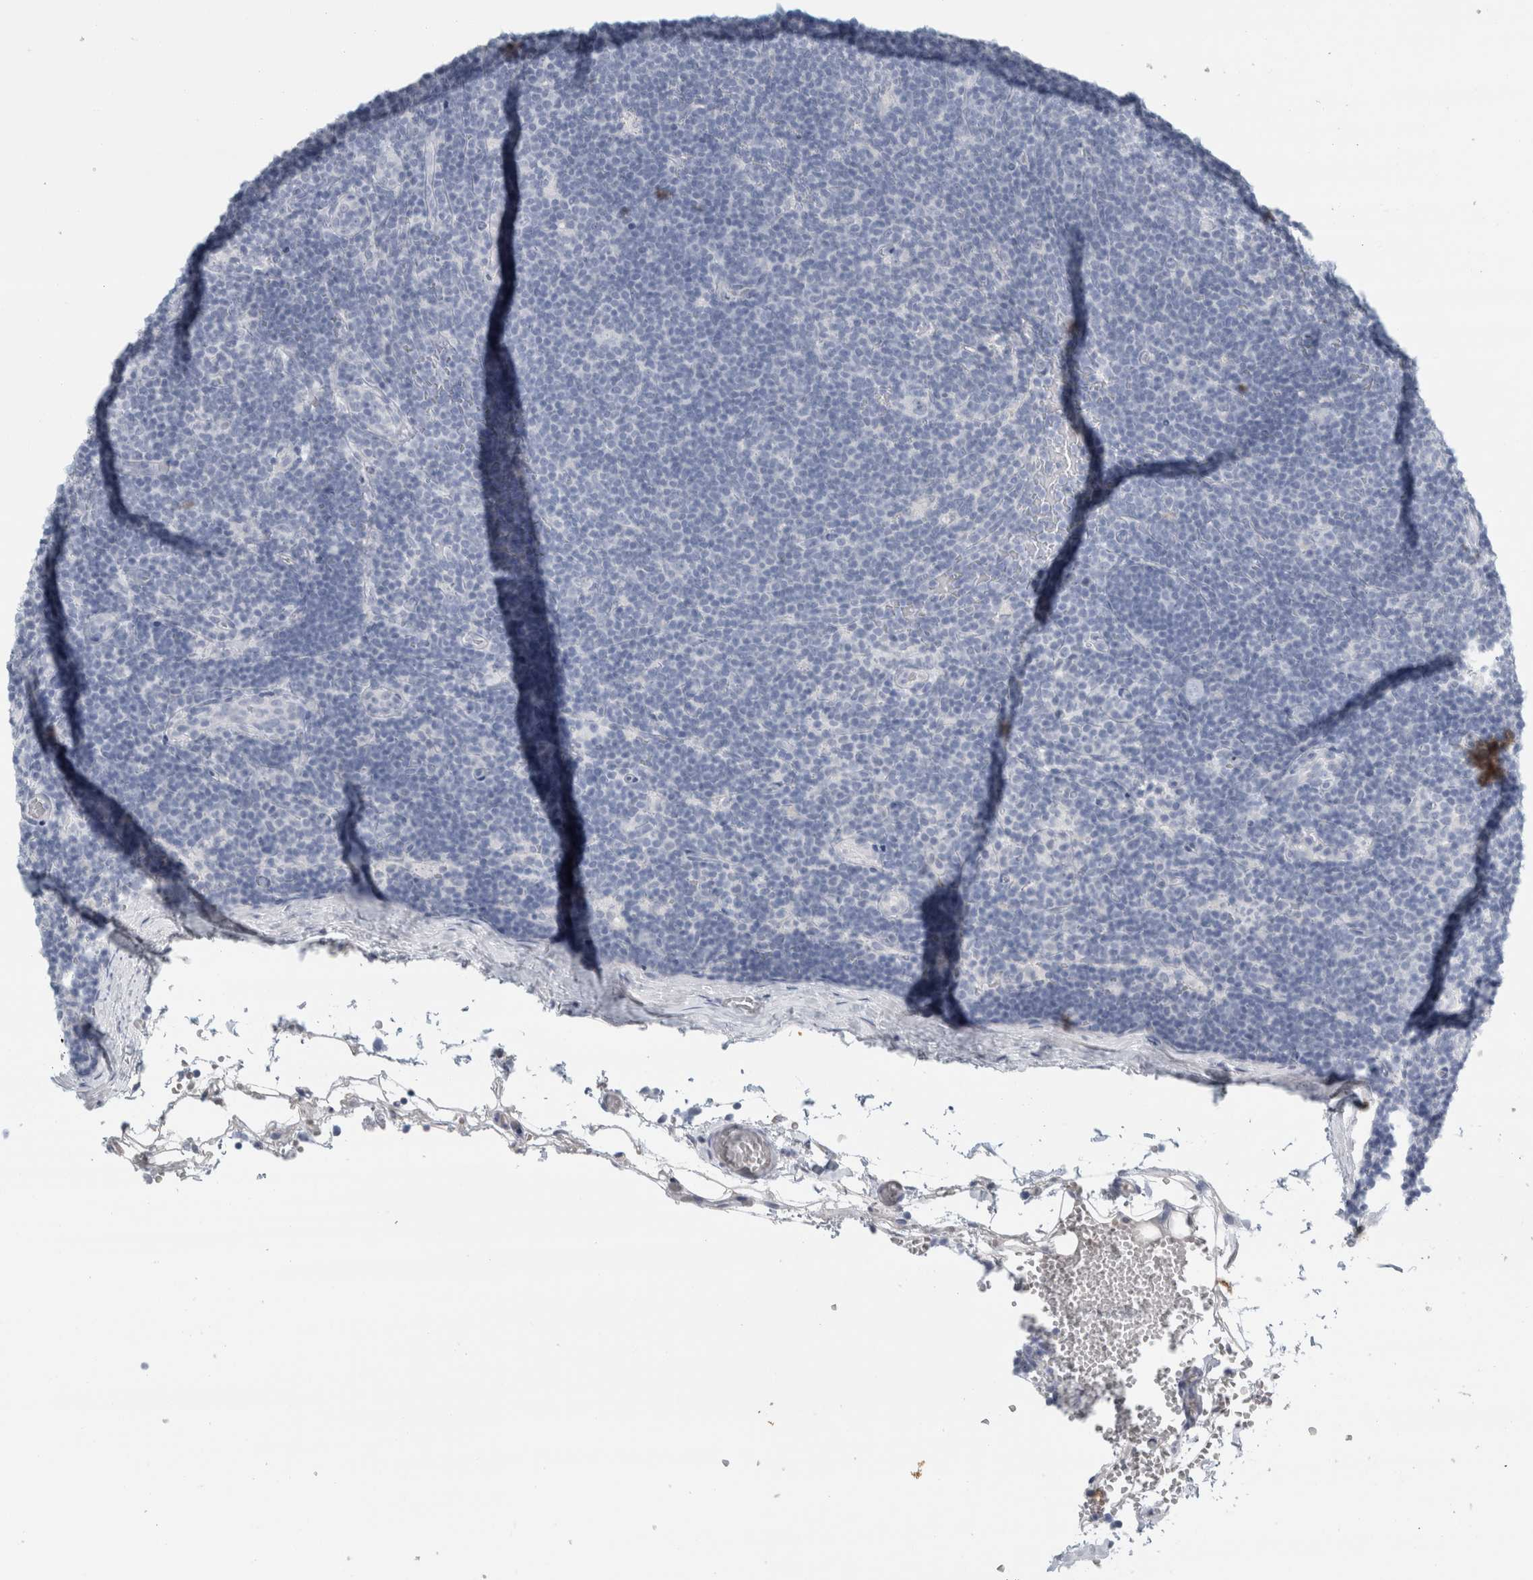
{"staining": {"intensity": "negative", "quantity": "none", "location": "none"}, "tissue": "lymphoma", "cell_type": "Tumor cells", "image_type": "cancer", "snomed": [{"axis": "morphology", "description": "Hodgkin's disease, NOS"}, {"axis": "topography", "description": "Lymph node"}], "caption": "This is an immunohistochemistry micrograph of lymphoma. There is no staining in tumor cells.", "gene": "RPH3AL", "patient": {"sex": "female", "age": 57}}